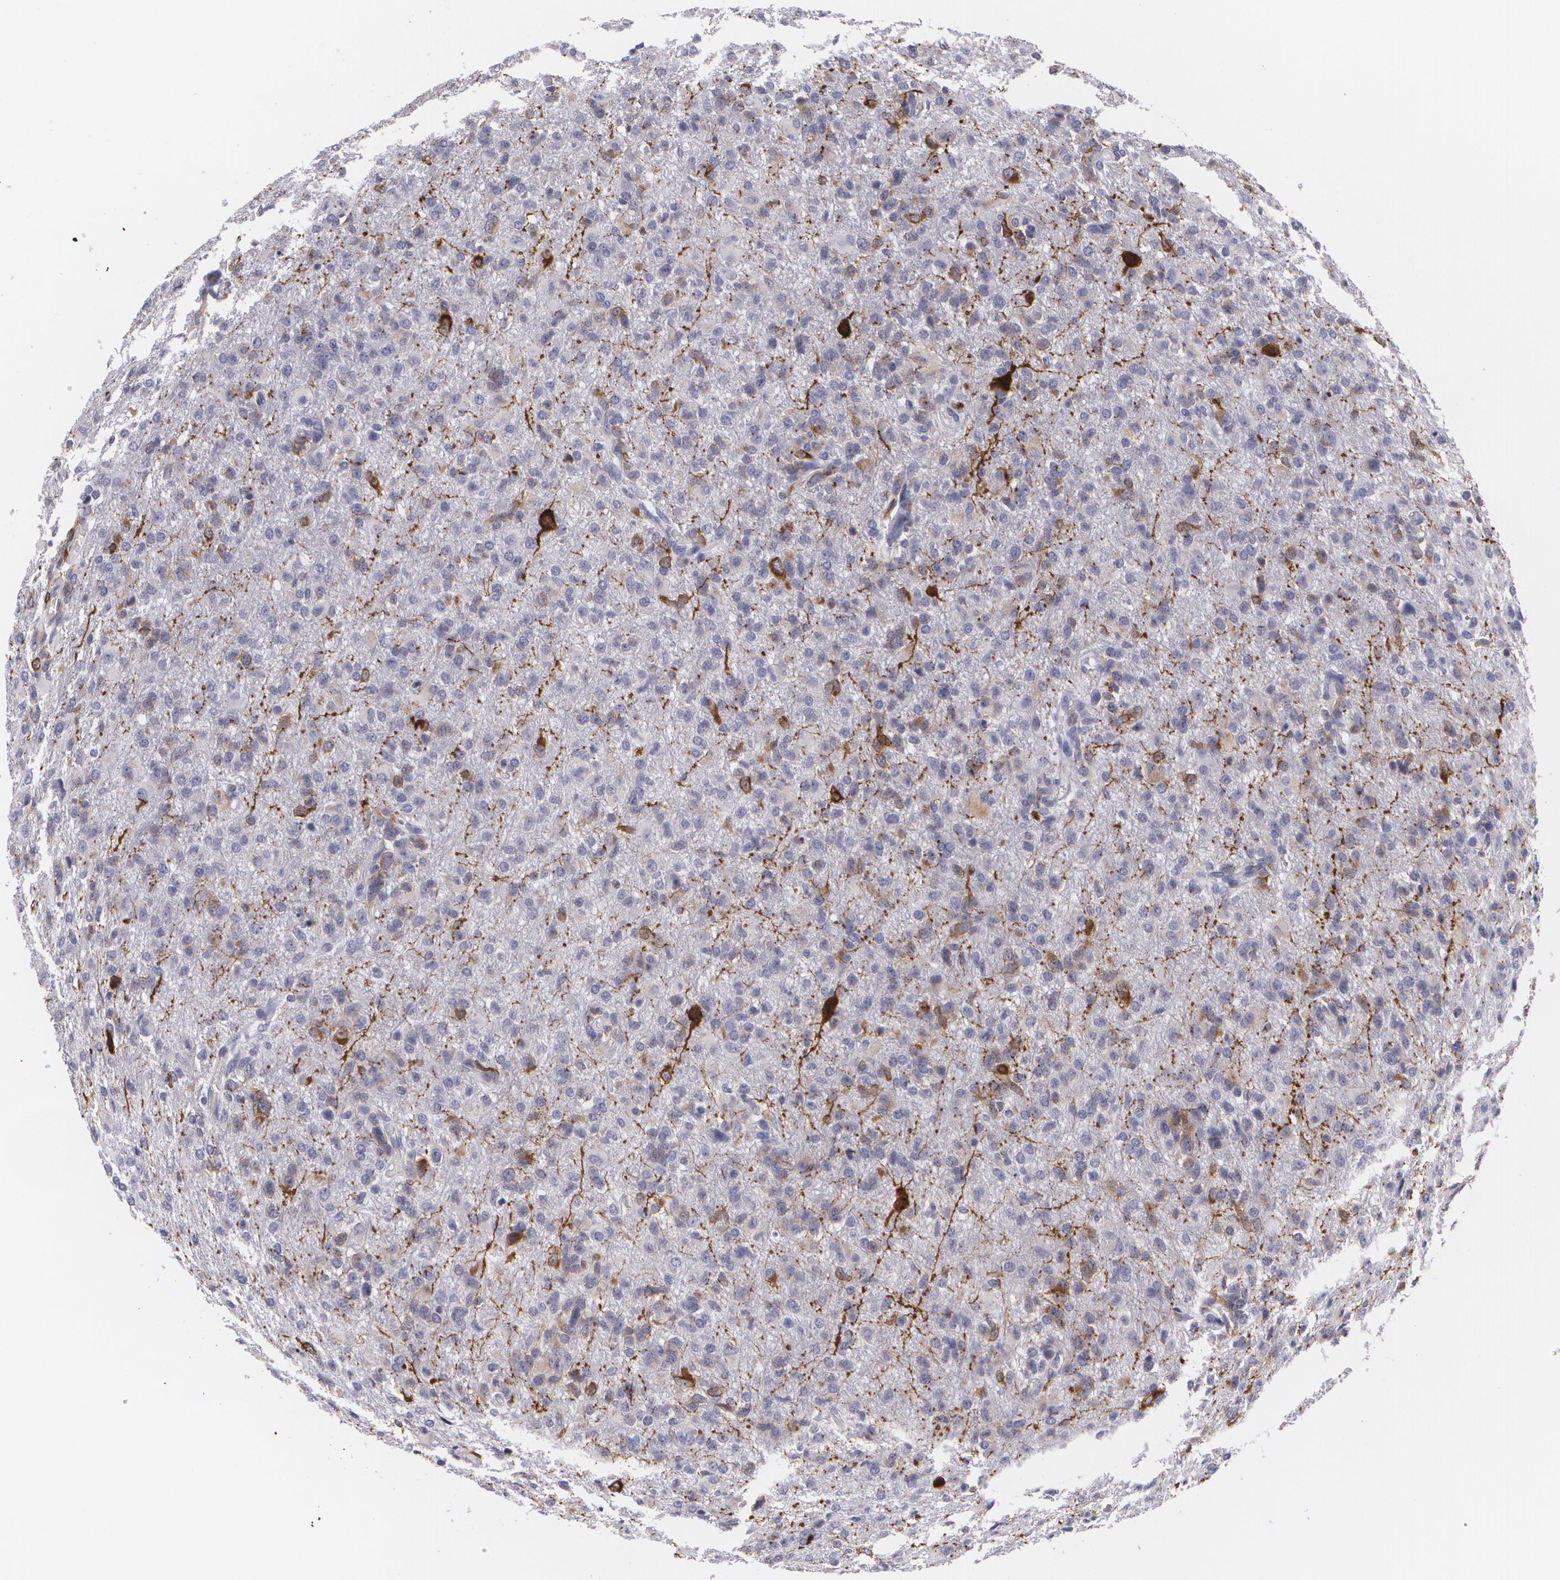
{"staining": {"intensity": "weak", "quantity": "<25%", "location": "cytoplasmic/membranous"}, "tissue": "glioma", "cell_type": "Tumor cells", "image_type": "cancer", "snomed": [{"axis": "morphology", "description": "Glioma, malignant, High grade"}, {"axis": "topography", "description": "Brain"}], "caption": "Glioma was stained to show a protein in brown. There is no significant staining in tumor cells. (Immunohistochemistry, brightfield microscopy, high magnification).", "gene": "MAP2", "patient": {"sex": "male", "age": 68}}